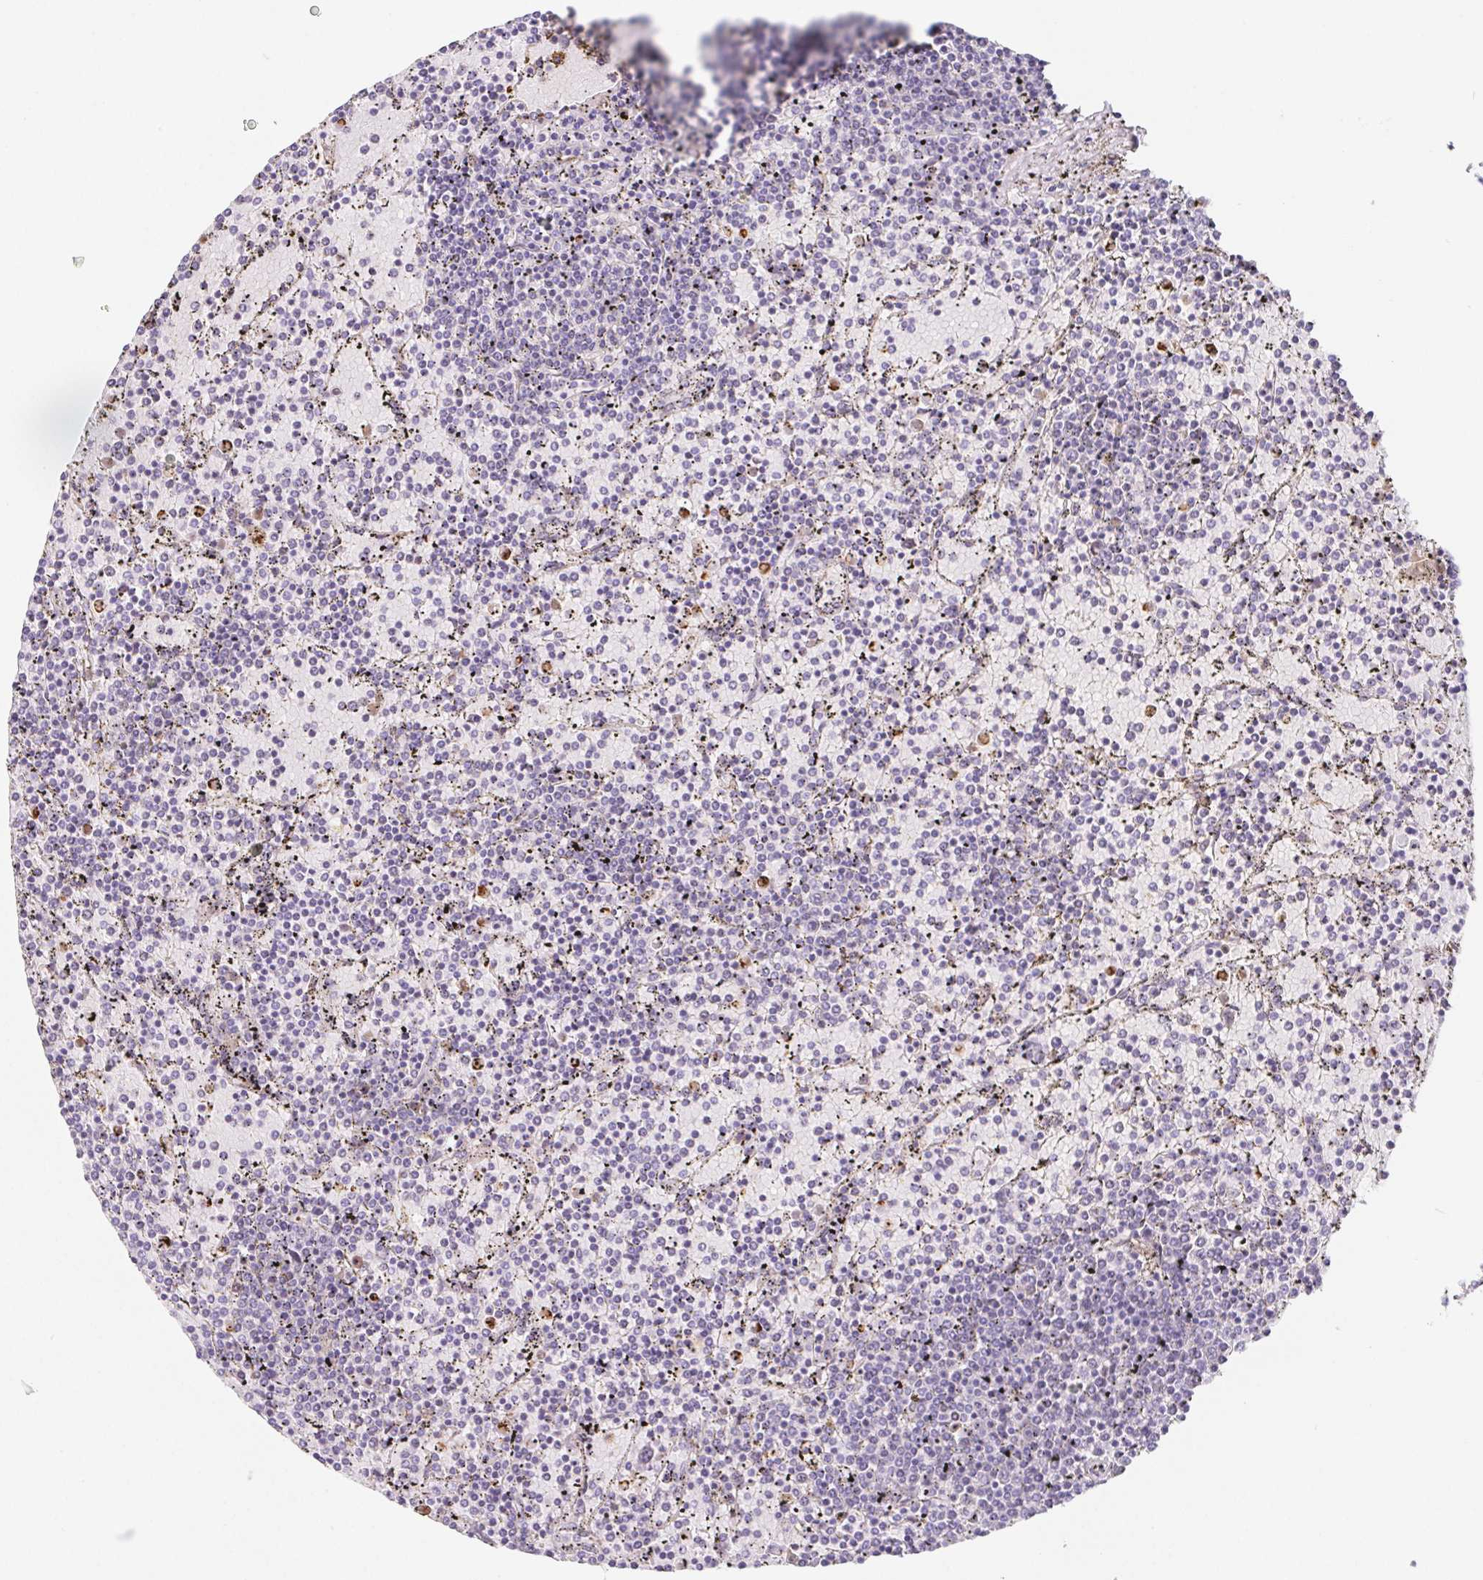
{"staining": {"intensity": "negative", "quantity": "none", "location": "none"}, "tissue": "lymphoma", "cell_type": "Tumor cells", "image_type": "cancer", "snomed": [{"axis": "morphology", "description": "Malignant lymphoma, non-Hodgkin's type, Low grade"}, {"axis": "topography", "description": "Spleen"}], "caption": "Image shows no significant protein expression in tumor cells of malignant lymphoma, non-Hodgkin's type (low-grade).", "gene": "ITIH2", "patient": {"sex": "female", "age": 77}}